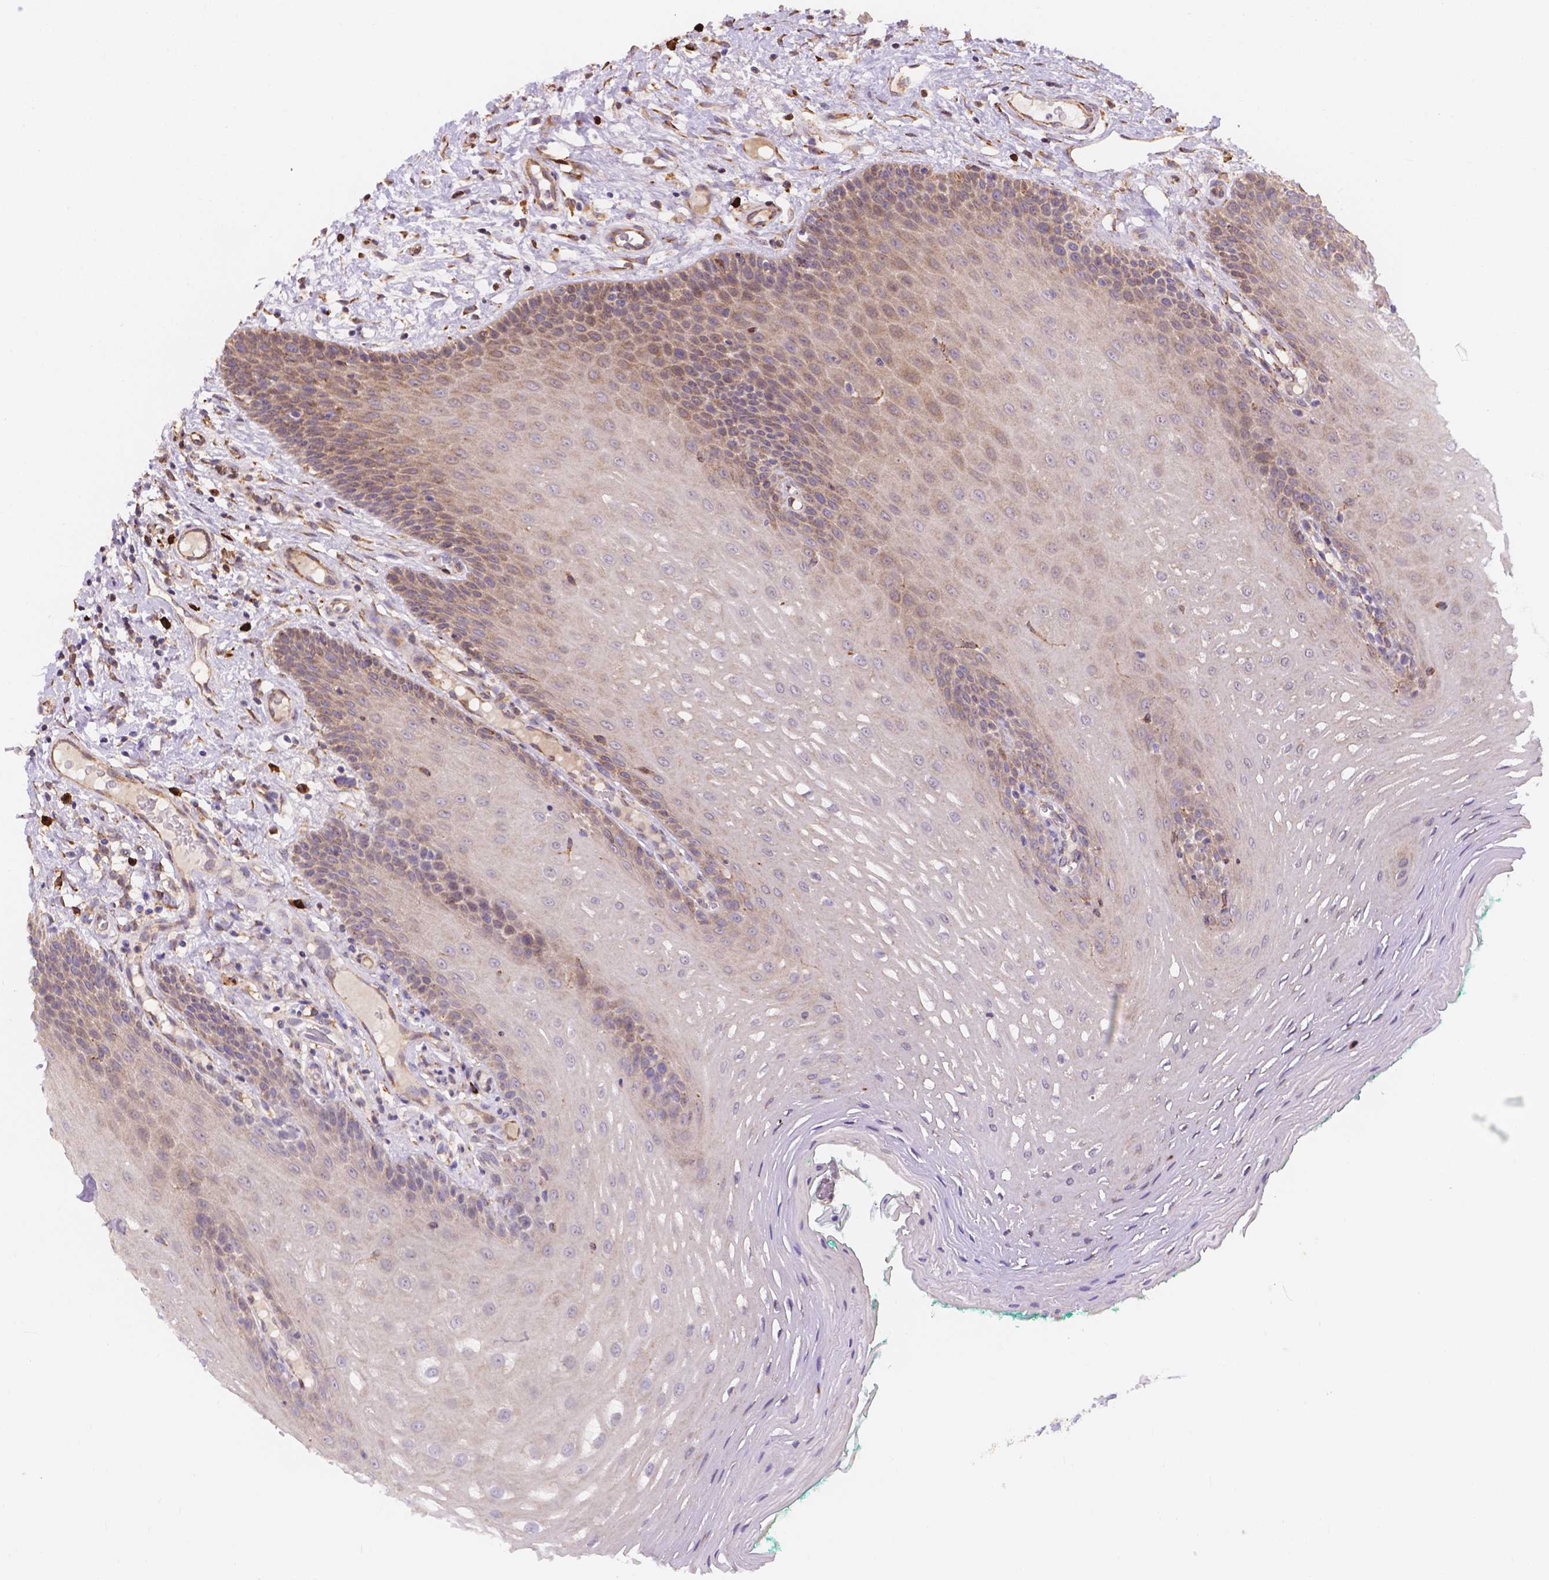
{"staining": {"intensity": "moderate", "quantity": "<25%", "location": "cytoplasmic/membranous"}, "tissue": "oral mucosa", "cell_type": "Squamous epithelial cells", "image_type": "normal", "snomed": [{"axis": "morphology", "description": "Normal tissue, NOS"}, {"axis": "morphology", "description": "Squamous cell carcinoma, NOS"}, {"axis": "topography", "description": "Oral tissue"}, {"axis": "topography", "description": "Head-Neck"}], "caption": "Immunohistochemistry (IHC) (DAB) staining of normal human oral mucosa exhibits moderate cytoplasmic/membranous protein positivity in approximately <25% of squamous epithelial cells.", "gene": "IPO11", "patient": {"sex": "male", "age": 78}}